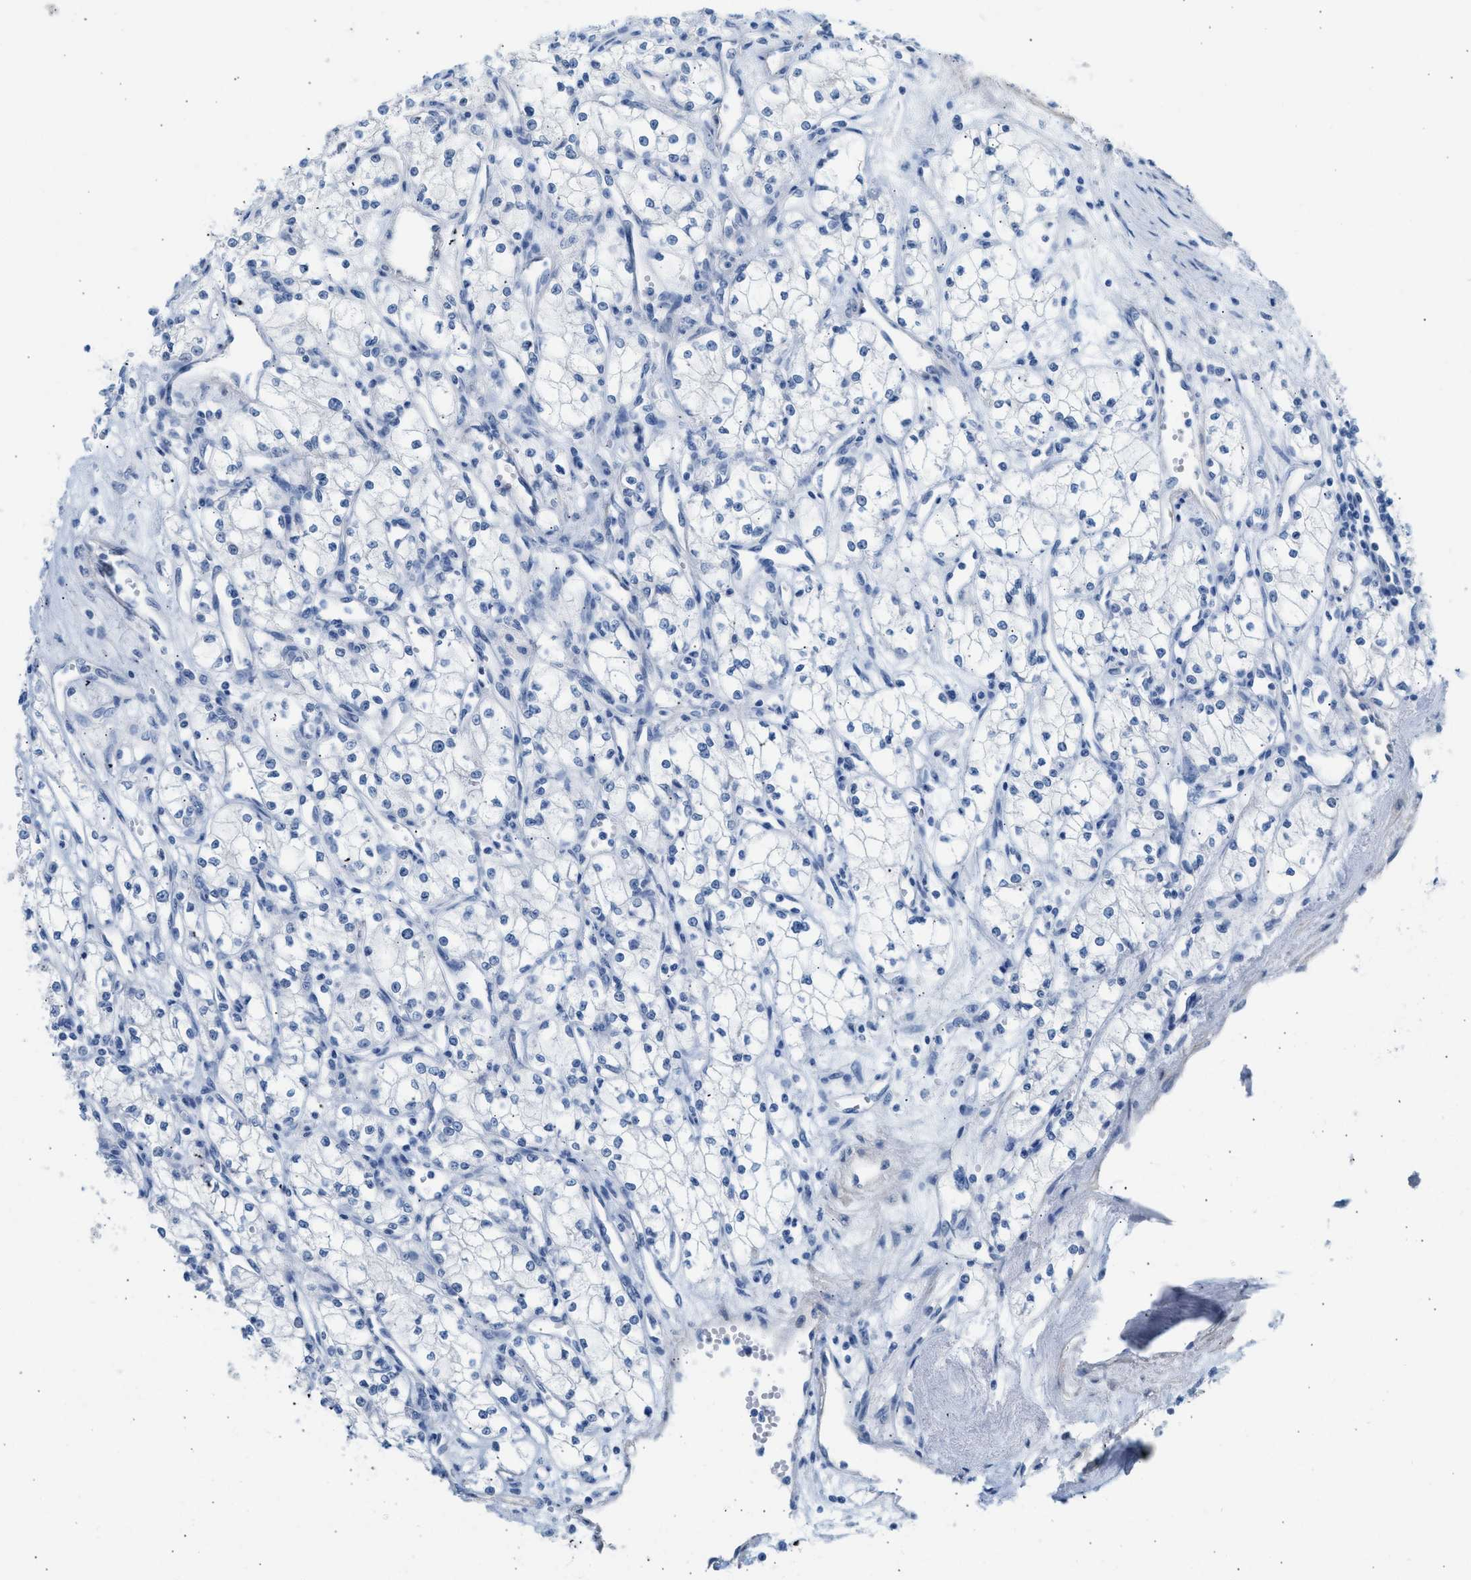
{"staining": {"intensity": "negative", "quantity": "none", "location": "none"}, "tissue": "renal cancer", "cell_type": "Tumor cells", "image_type": "cancer", "snomed": [{"axis": "morphology", "description": "Adenocarcinoma, NOS"}, {"axis": "topography", "description": "Kidney"}], "caption": "Immunohistochemistry (IHC) image of renal cancer stained for a protein (brown), which reveals no expression in tumor cells.", "gene": "SPAM1", "patient": {"sex": "male", "age": 59}}